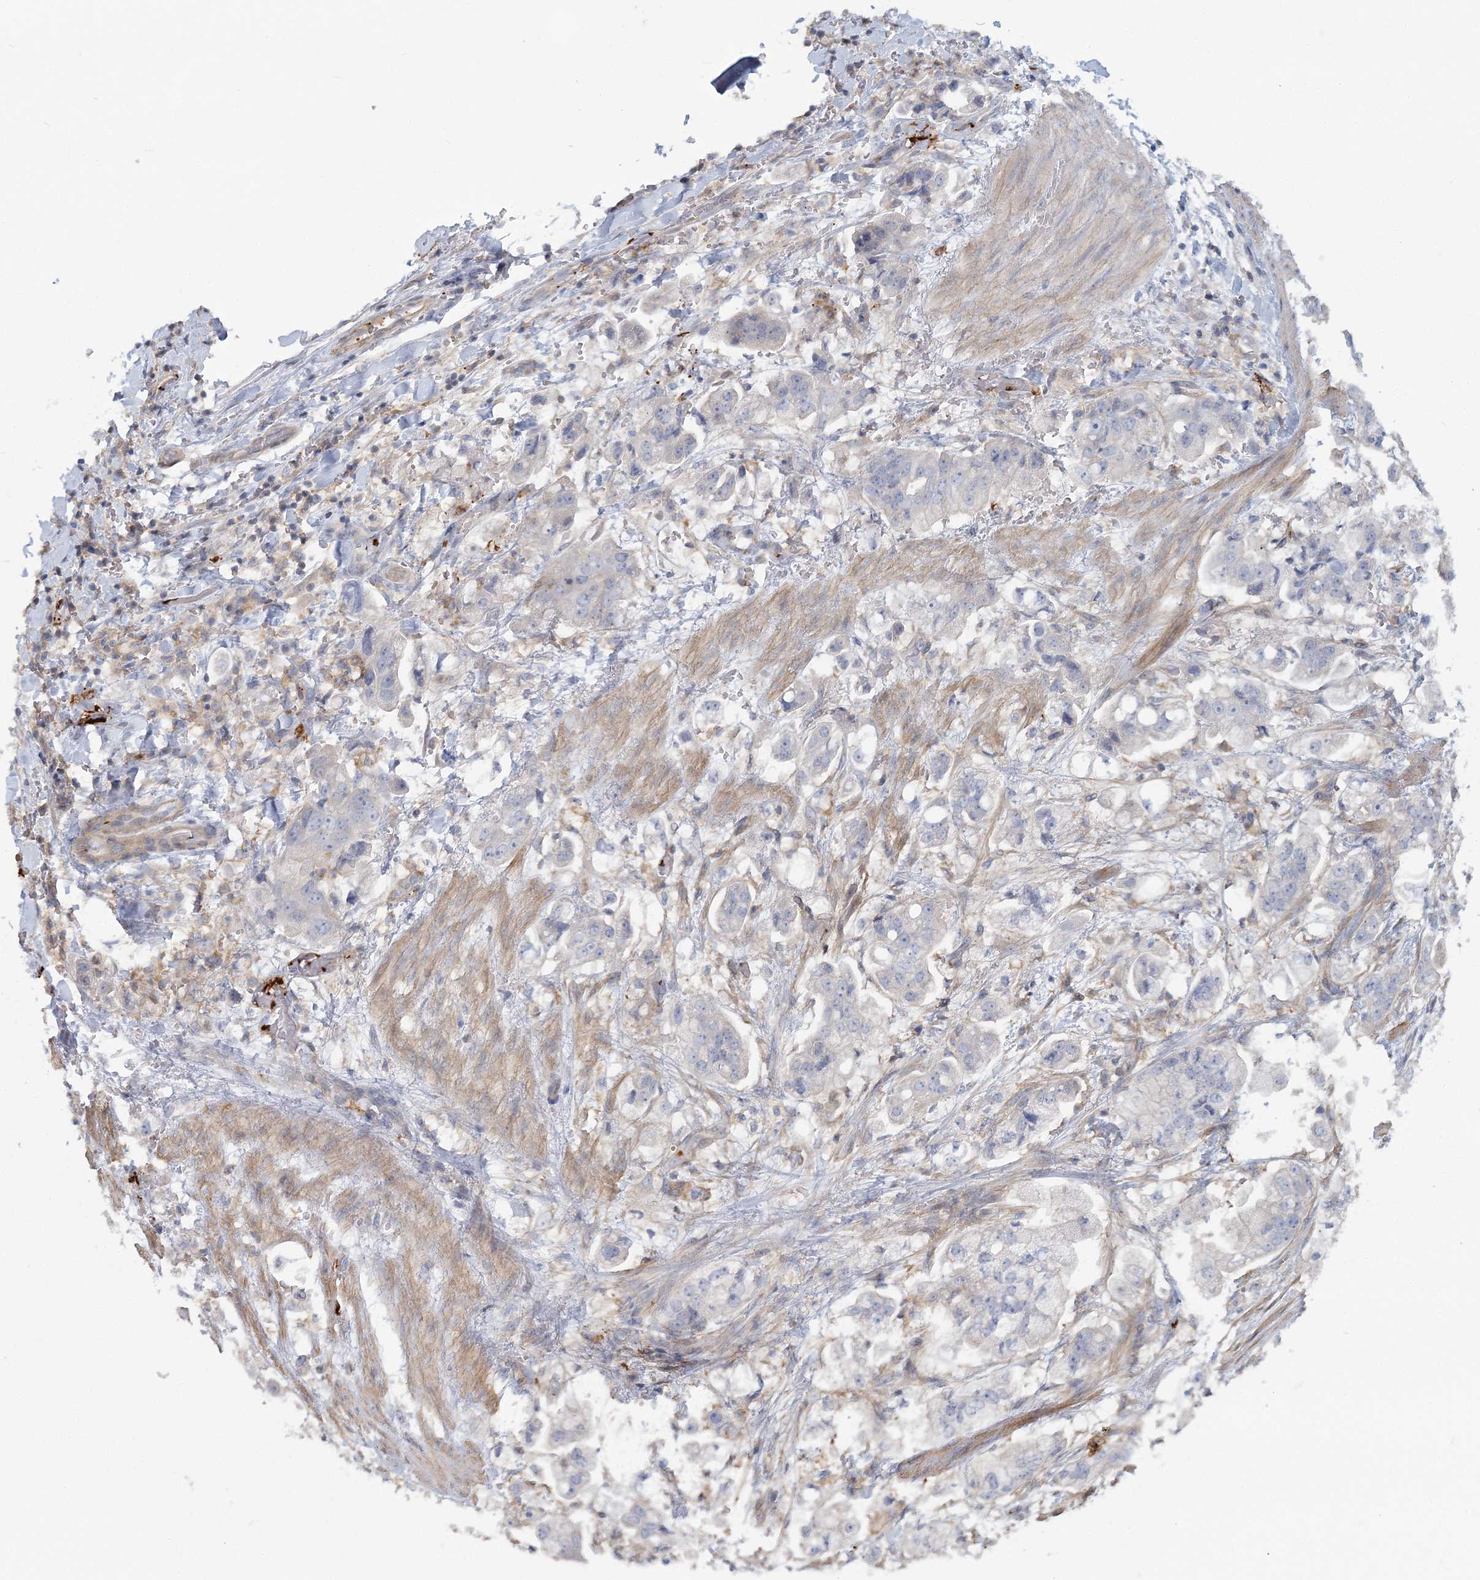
{"staining": {"intensity": "negative", "quantity": "none", "location": "none"}, "tissue": "stomach cancer", "cell_type": "Tumor cells", "image_type": "cancer", "snomed": [{"axis": "morphology", "description": "Adenocarcinoma, NOS"}, {"axis": "topography", "description": "Stomach"}], "caption": "The photomicrograph exhibits no staining of tumor cells in adenocarcinoma (stomach).", "gene": "CUEDC2", "patient": {"sex": "male", "age": 62}}